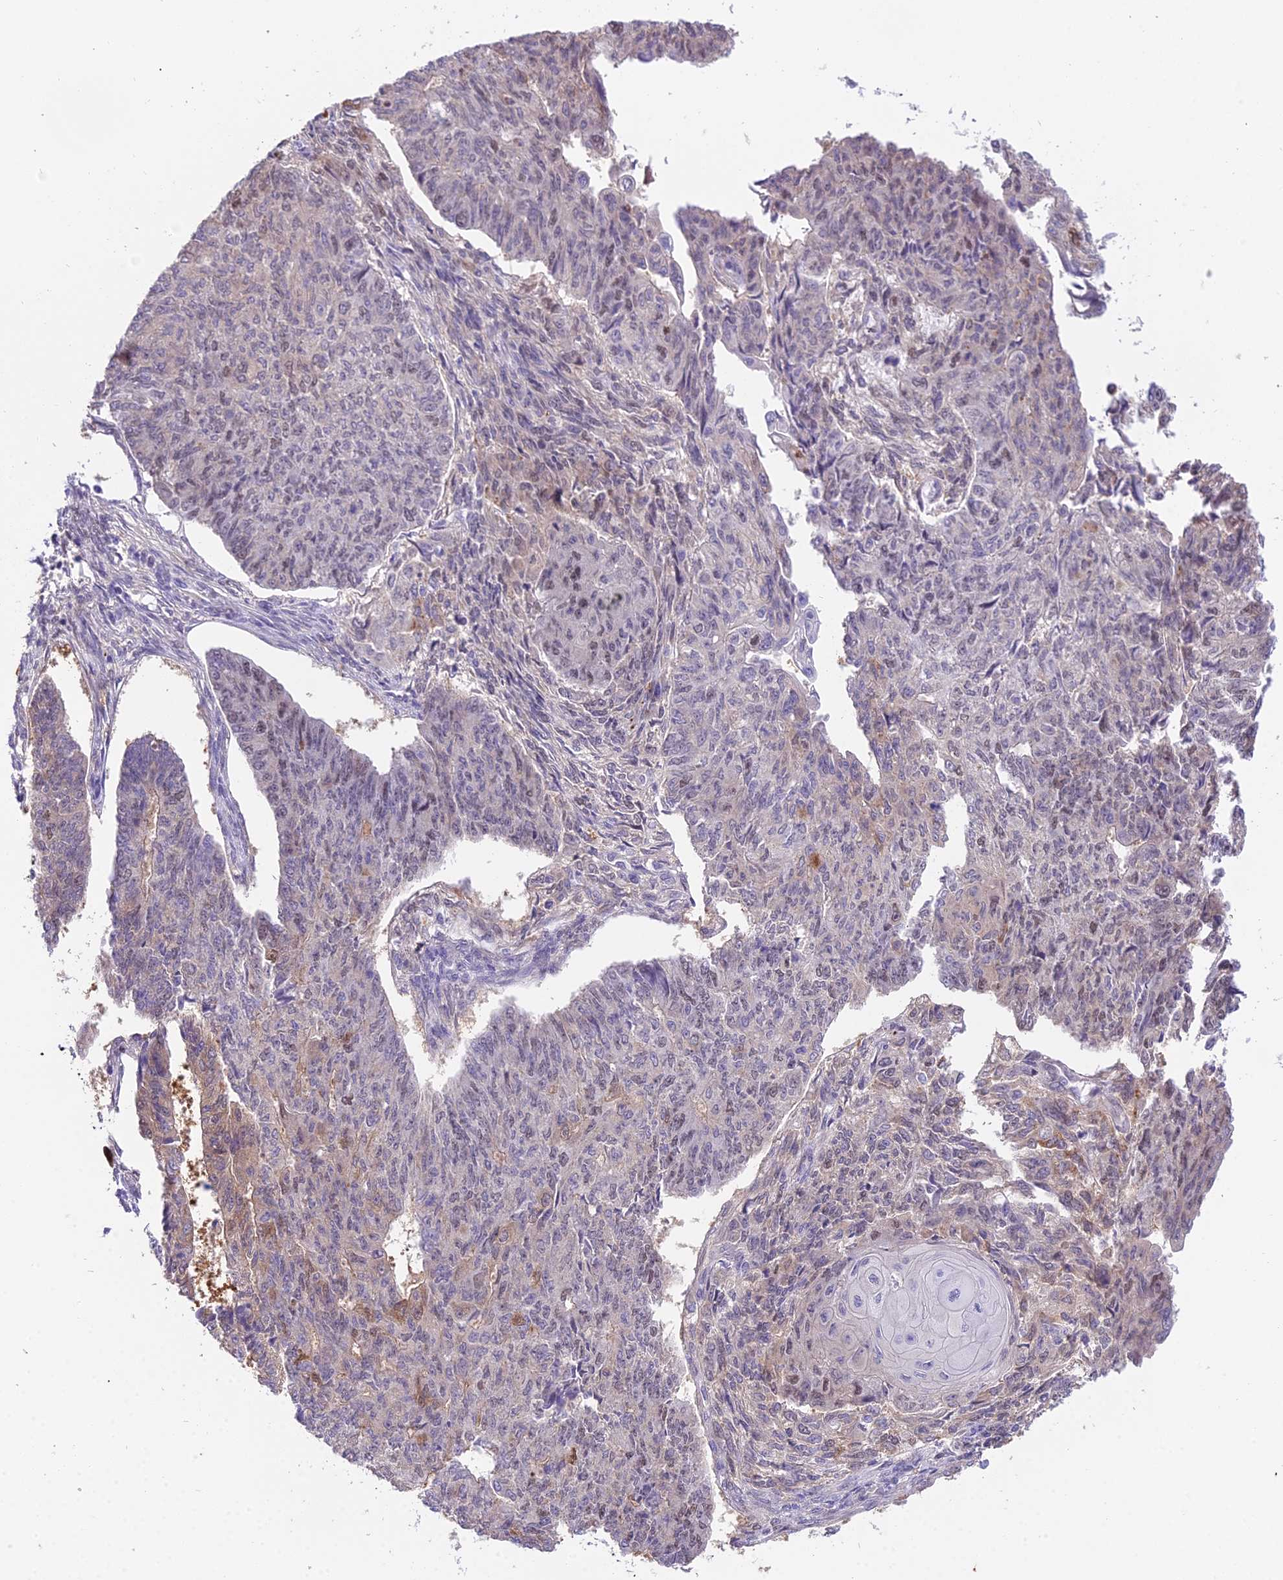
{"staining": {"intensity": "weak", "quantity": "<25%", "location": "cytoplasmic/membranous,nuclear"}, "tissue": "endometrial cancer", "cell_type": "Tumor cells", "image_type": "cancer", "snomed": [{"axis": "morphology", "description": "Adenocarcinoma, NOS"}, {"axis": "topography", "description": "Endometrium"}], "caption": "Immunohistochemistry (IHC) of human endometrial cancer (adenocarcinoma) demonstrates no staining in tumor cells.", "gene": "MAT2A", "patient": {"sex": "female", "age": 32}}